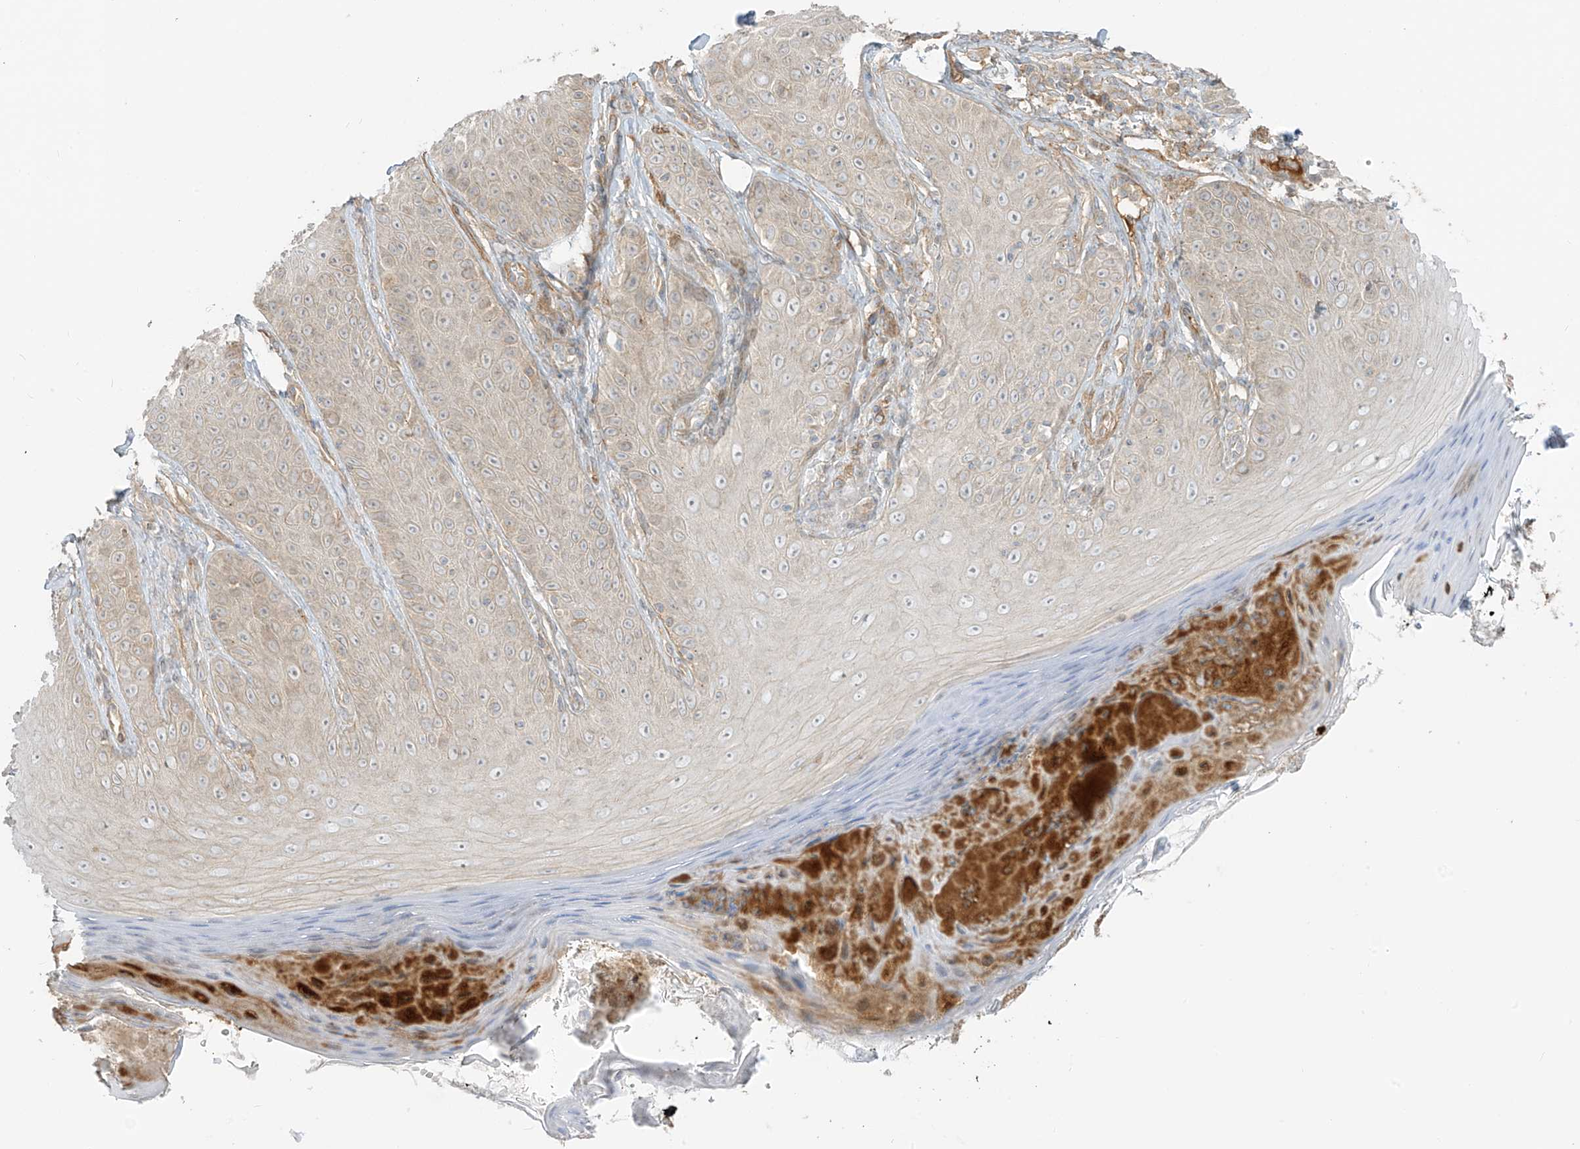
{"staining": {"intensity": "negative", "quantity": "none", "location": "none"}, "tissue": "skin", "cell_type": "Fibroblasts", "image_type": "normal", "snomed": [{"axis": "morphology", "description": "Normal tissue, NOS"}, {"axis": "topography", "description": "Skin"}], "caption": "IHC of normal skin shows no staining in fibroblasts. (DAB (3,3'-diaminobenzidine) immunohistochemistry (IHC) visualized using brightfield microscopy, high magnification).", "gene": "ENTR1", "patient": {"sex": "male", "age": 57}}